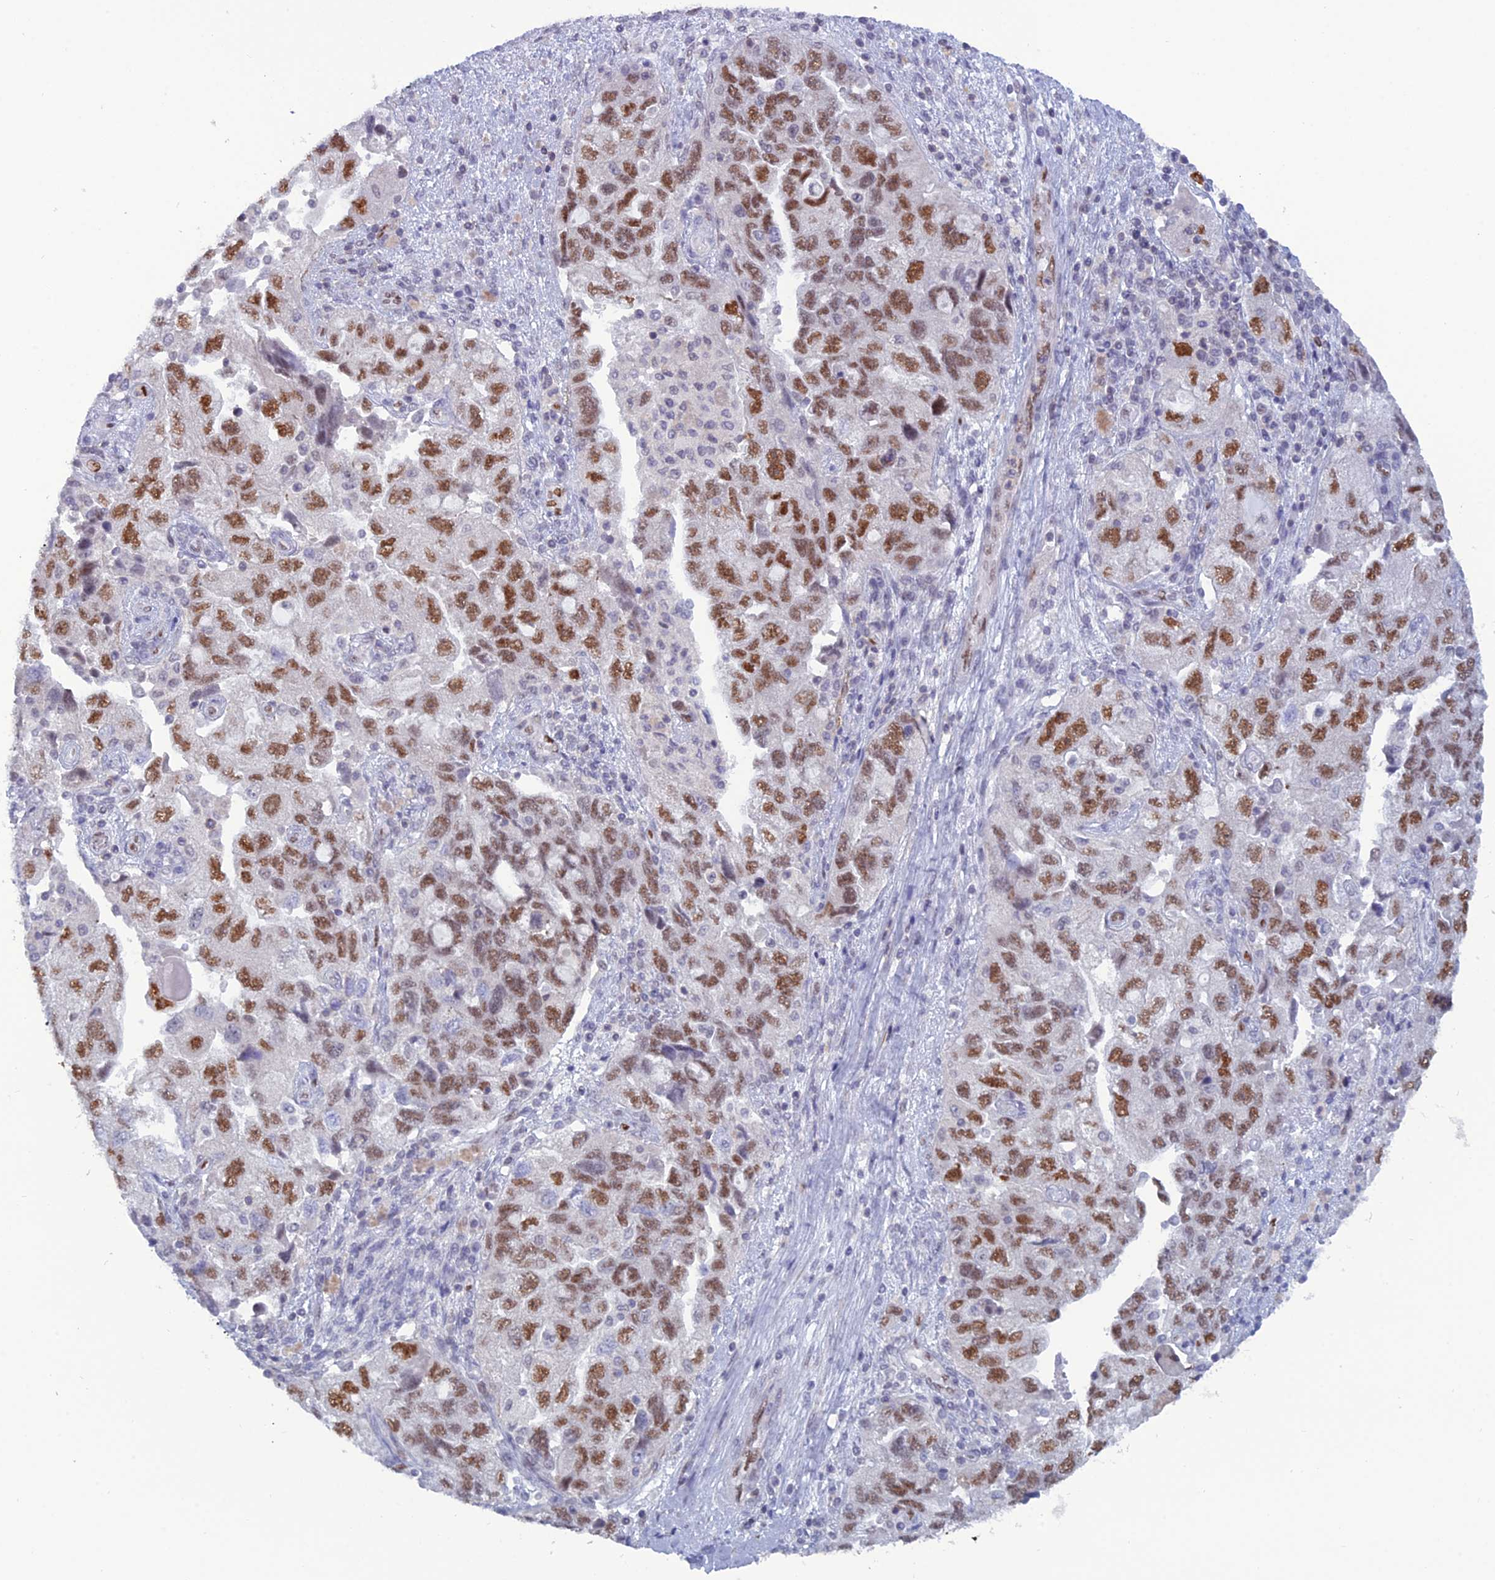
{"staining": {"intensity": "moderate", "quantity": ">75%", "location": "nuclear"}, "tissue": "ovarian cancer", "cell_type": "Tumor cells", "image_type": "cancer", "snomed": [{"axis": "morphology", "description": "Carcinoma, NOS"}, {"axis": "morphology", "description": "Cystadenocarcinoma, serous, NOS"}, {"axis": "topography", "description": "Ovary"}], "caption": "DAB (3,3'-diaminobenzidine) immunohistochemical staining of ovarian cancer displays moderate nuclear protein staining in about >75% of tumor cells. The staining was performed using DAB to visualize the protein expression in brown, while the nuclei were stained in blue with hematoxylin (Magnification: 20x).", "gene": "NOL4L", "patient": {"sex": "female", "age": 69}}